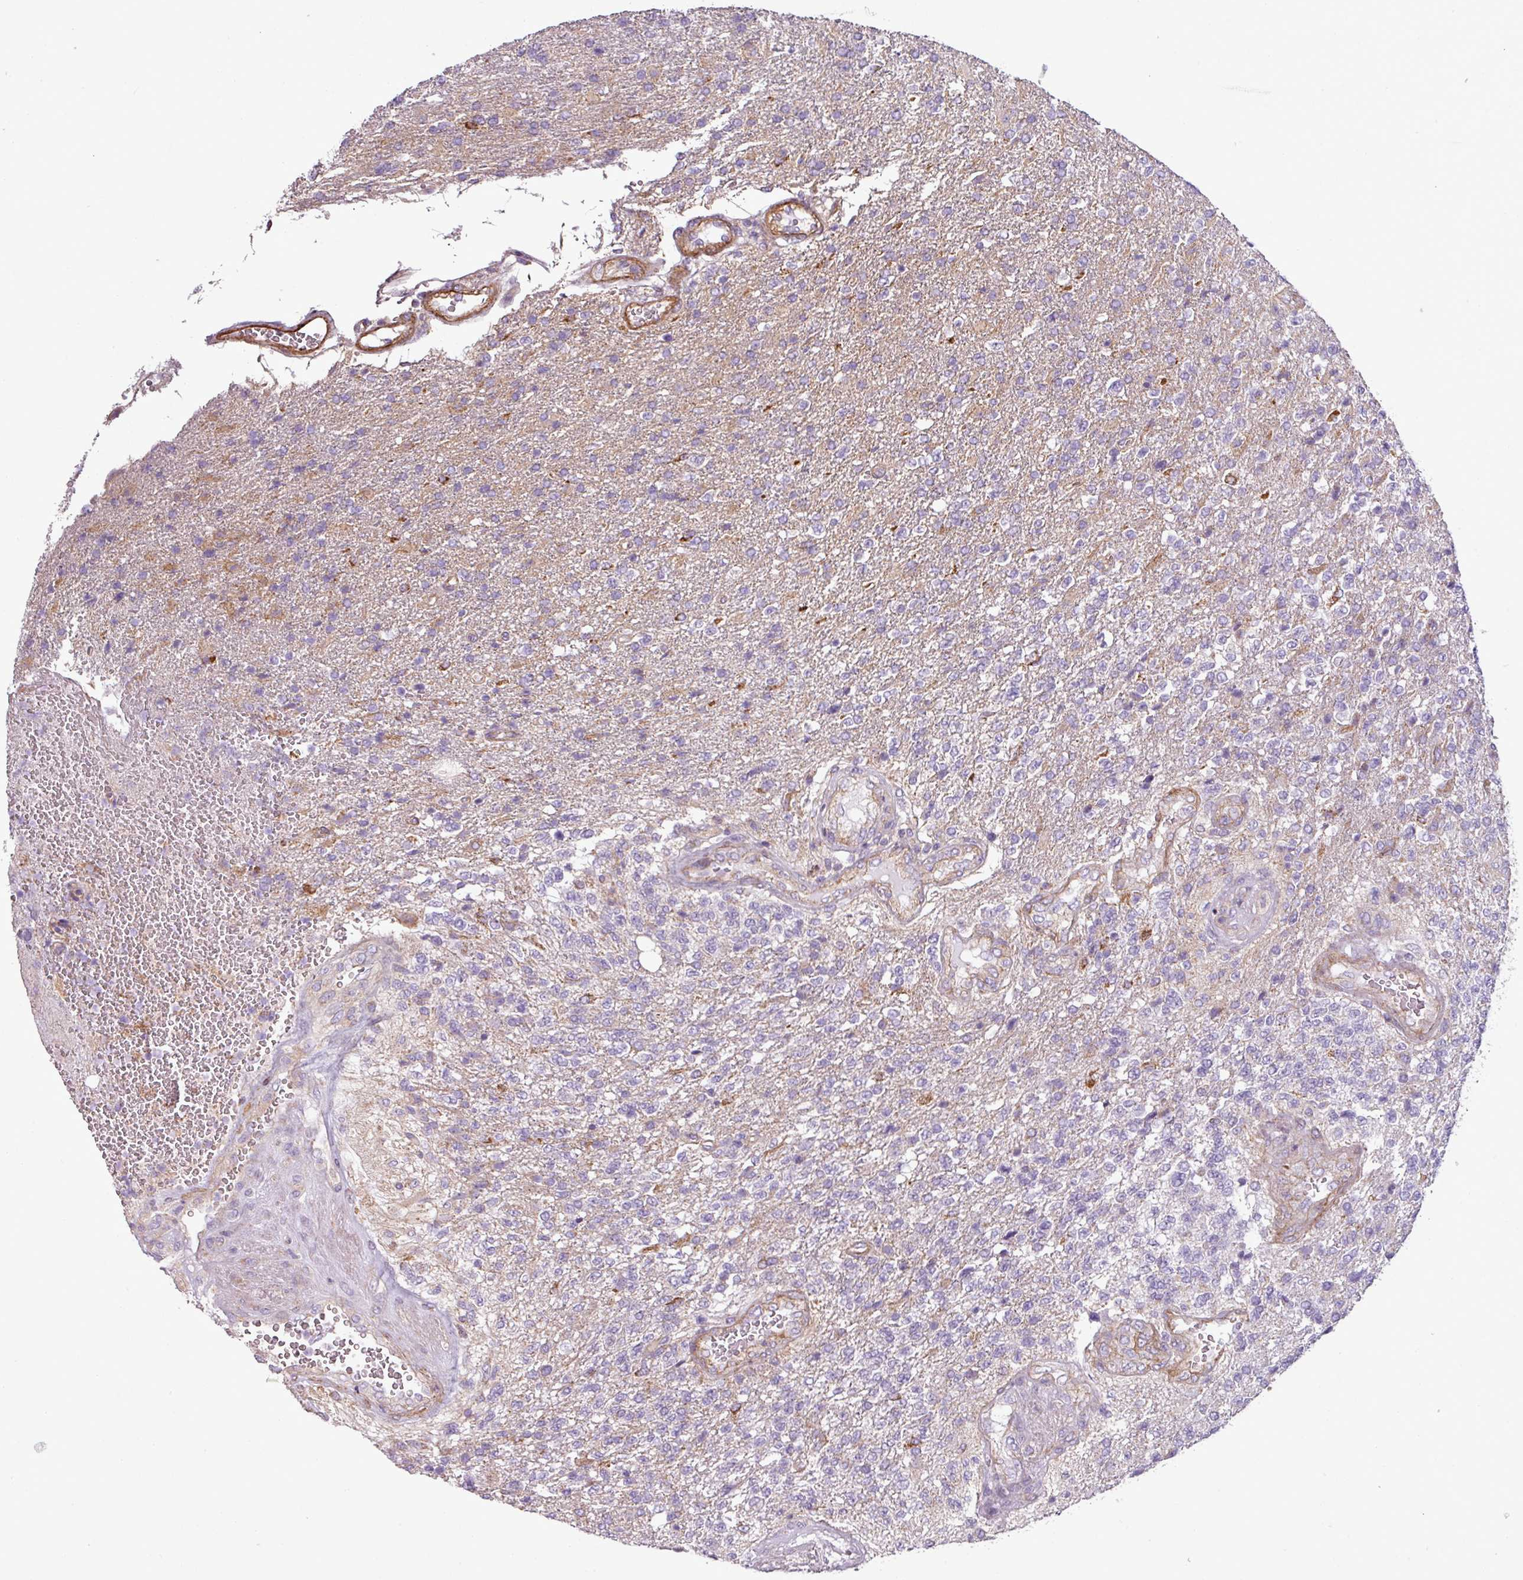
{"staining": {"intensity": "negative", "quantity": "none", "location": "none"}, "tissue": "glioma", "cell_type": "Tumor cells", "image_type": "cancer", "snomed": [{"axis": "morphology", "description": "Glioma, malignant, High grade"}, {"axis": "topography", "description": "Brain"}], "caption": "This is an immunohistochemistry image of human malignant glioma (high-grade). There is no positivity in tumor cells.", "gene": "BTN2A2", "patient": {"sex": "male", "age": 56}}